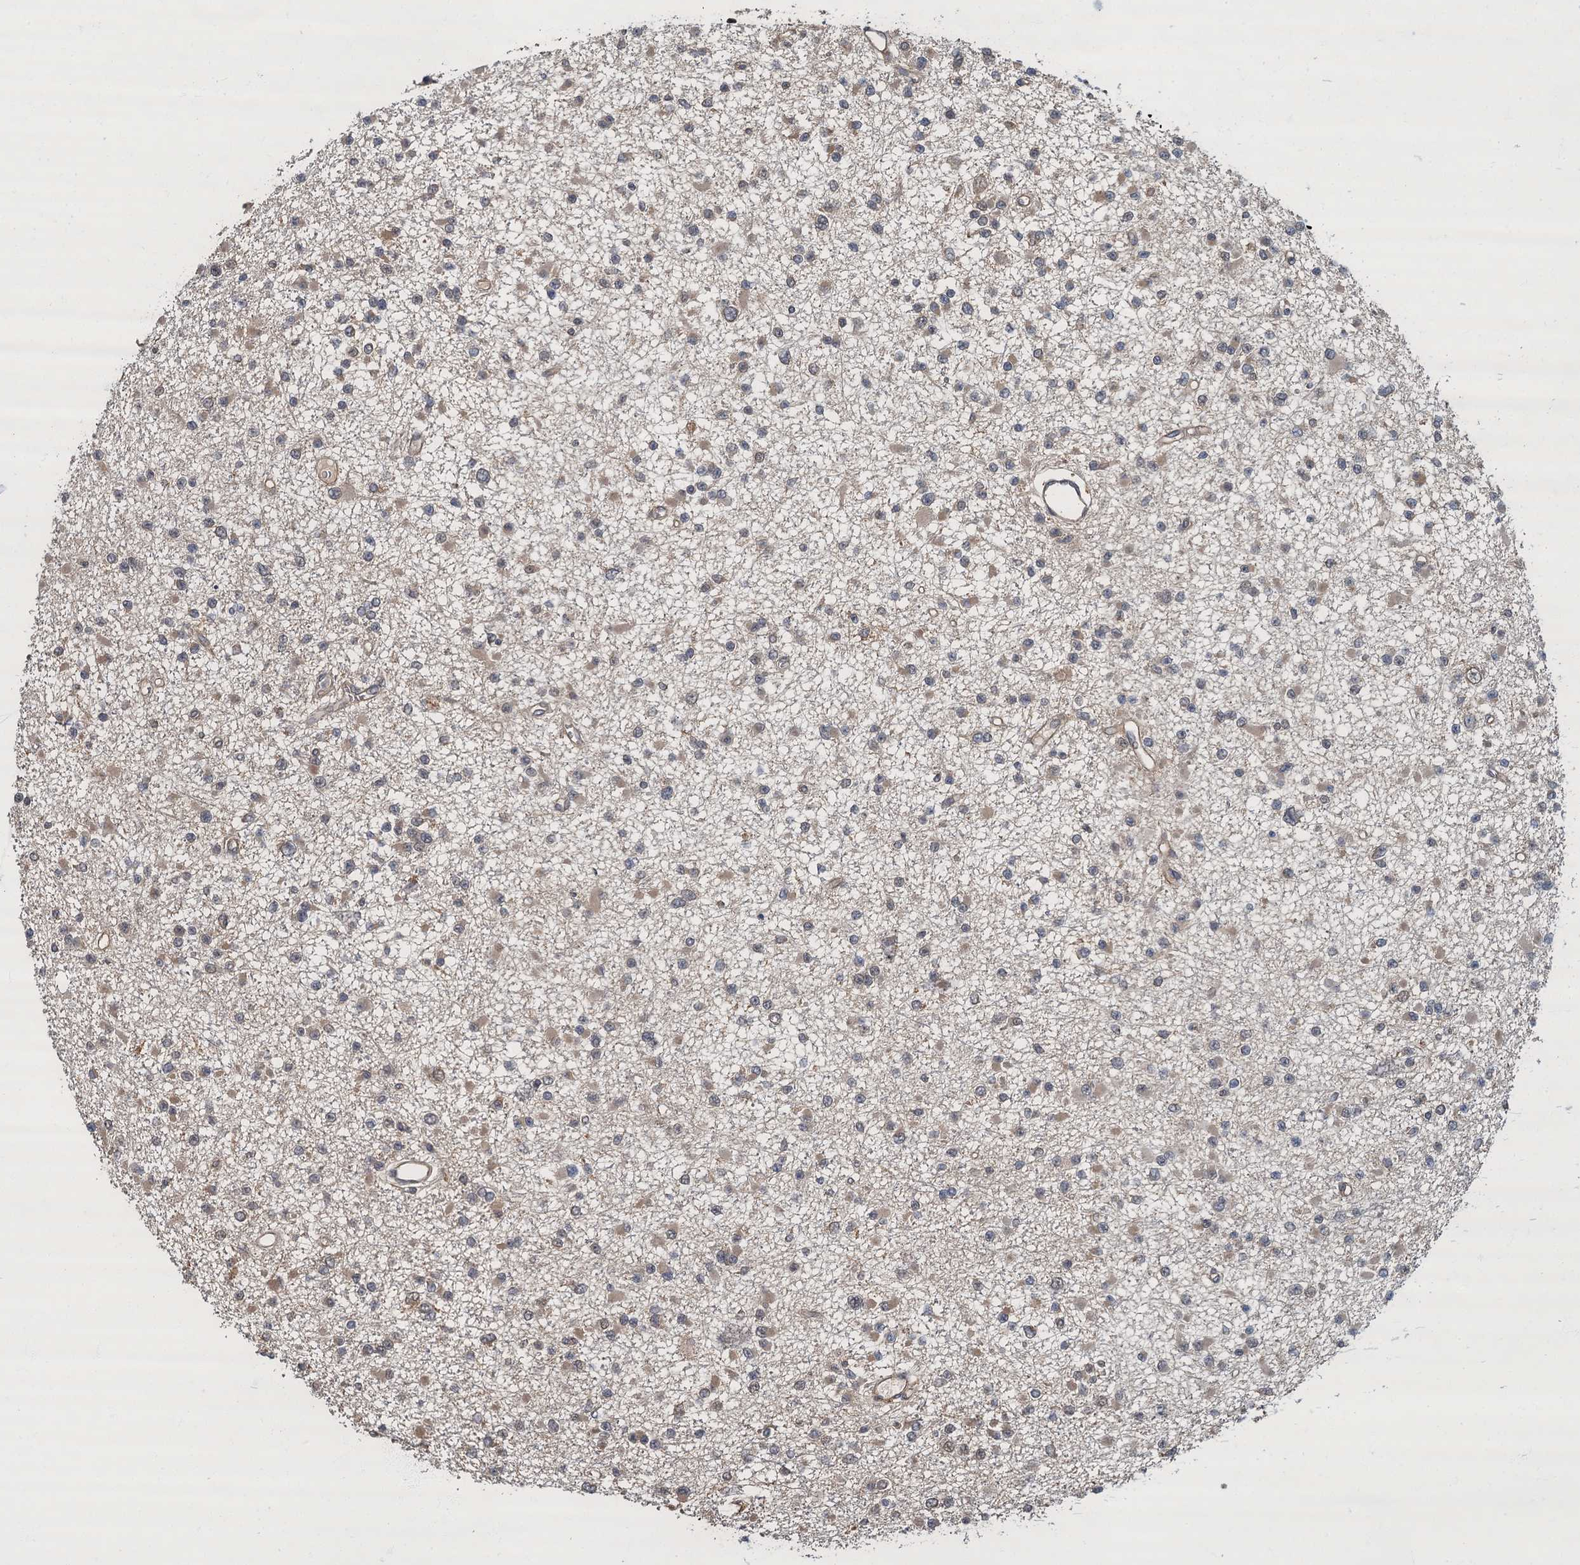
{"staining": {"intensity": "weak", "quantity": "25%-75%", "location": "cytoplasmic/membranous"}, "tissue": "glioma", "cell_type": "Tumor cells", "image_type": "cancer", "snomed": [{"axis": "morphology", "description": "Glioma, malignant, Low grade"}, {"axis": "topography", "description": "Brain"}], "caption": "DAB immunohistochemical staining of malignant glioma (low-grade) shows weak cytoplasmic/membranous protein expression in approximately 25%-75% of tumor cells.", "gene": "TBCK", "patient": {"sex": "female", "age": 22}}